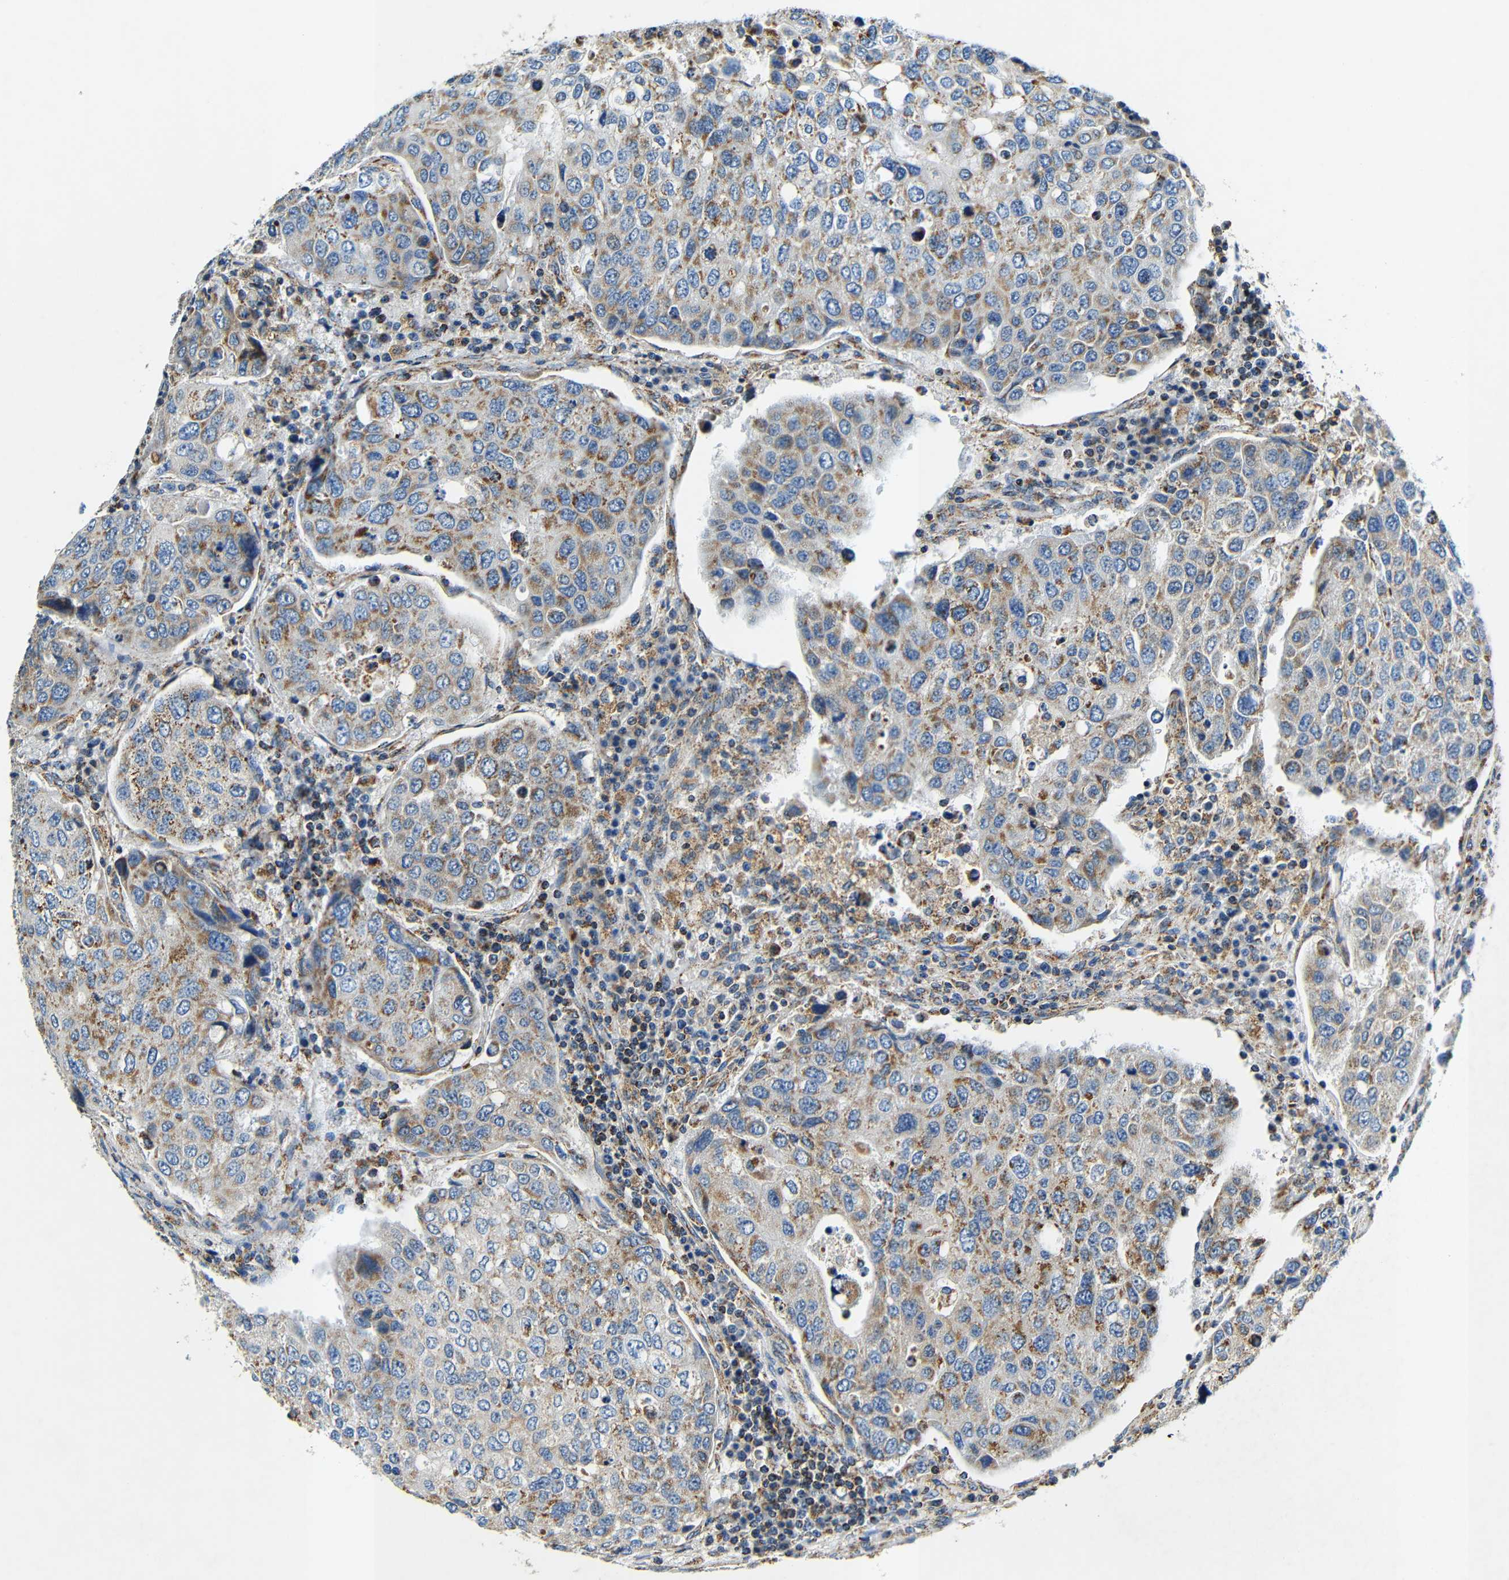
{"staining": {"intensity": "moderate", "quantity": "25%-75%", "location": "cytoplasmic/membranous"}, "tissue": "urothelial cancer", "cell_type": "Tumor cells", "image_type": "cancer", "snomed": [{"axis": "morphology", "description": "Urothelial carcinoma, High grade"}, {"axis": "topography", "description": "Lymph node"}, {"axis": "topography", "description": "Urinary bladder"}], "caption": "Immunohistochemistry (IHC) staining of high-grade urothelial carcinoma, which displays medium levels of moderate cytoplasmic/membranous positivity in about 25%-75% of tumor cells indicating moderate cytoplasmic/membranous protein staining. The staining was performed using DAB (3,3'-diaminobenzidine) (brown) for protein detection and nuclei were counterstained in hematoxylin (blue).", "gene": "GALNT18", "patient": {"sex": "male", "age": 51}}